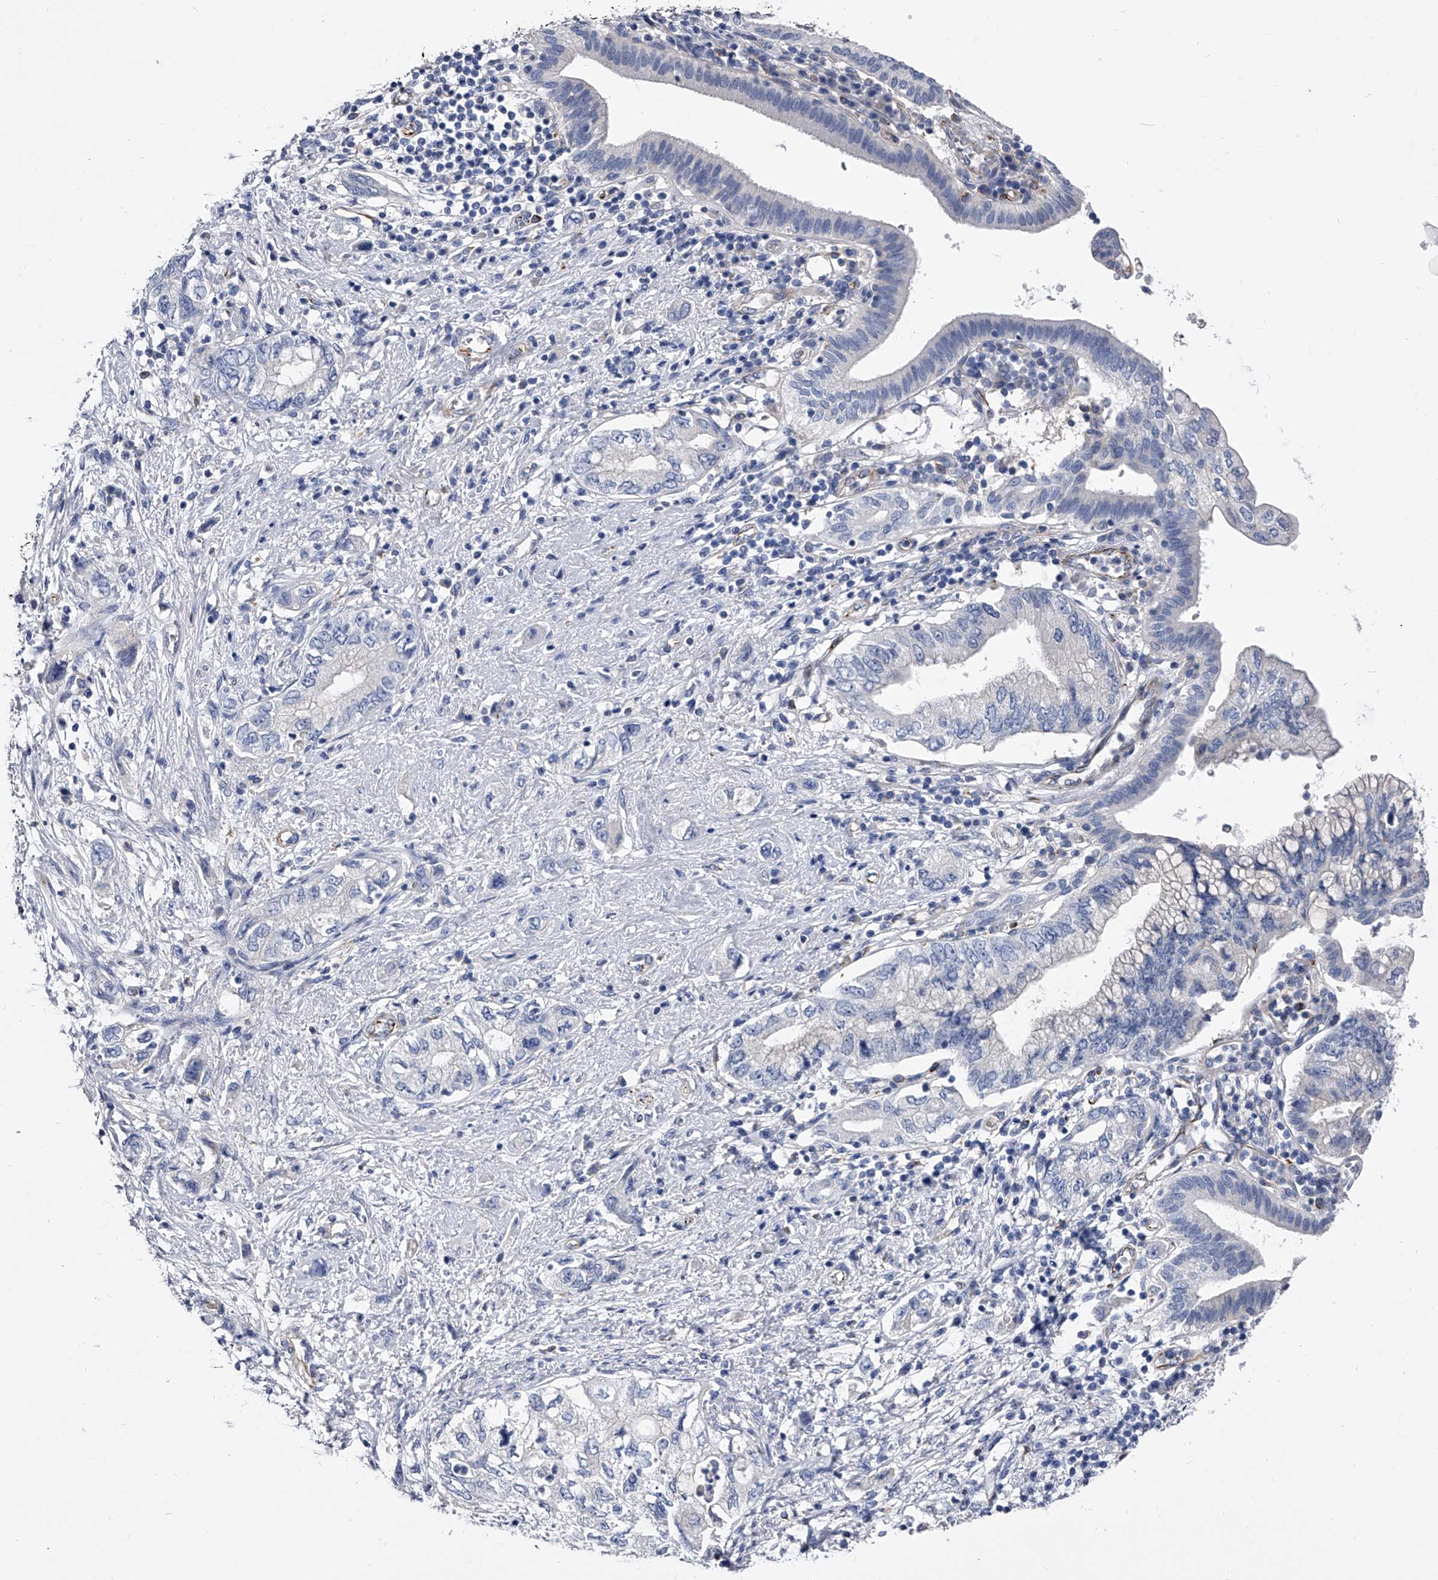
{"staining": {"intensity": "negative", "quantity": "none", "location": "none"}, "tissue": "pancreatic cancer", "cell_type": "Tumor cells", "image_type": "cancer", "snomed": [{"axis": "morphology", "description": "Adenocarcinoma, NOS"}, {"axis": "topography", "description": "Pancreas"}], "caption": "Tumor cells show no significant expression in pancreatic adenocarcinoma. The staining was performed using DAB (3,3'-diaminobenzidine) to visualize the protein expression in brown, while the nuclei were stained in blue with hematoxylin (Magnification: 20x).", "gene": "EFCAB7", "patient": {"sex": "female", "age": 73}}